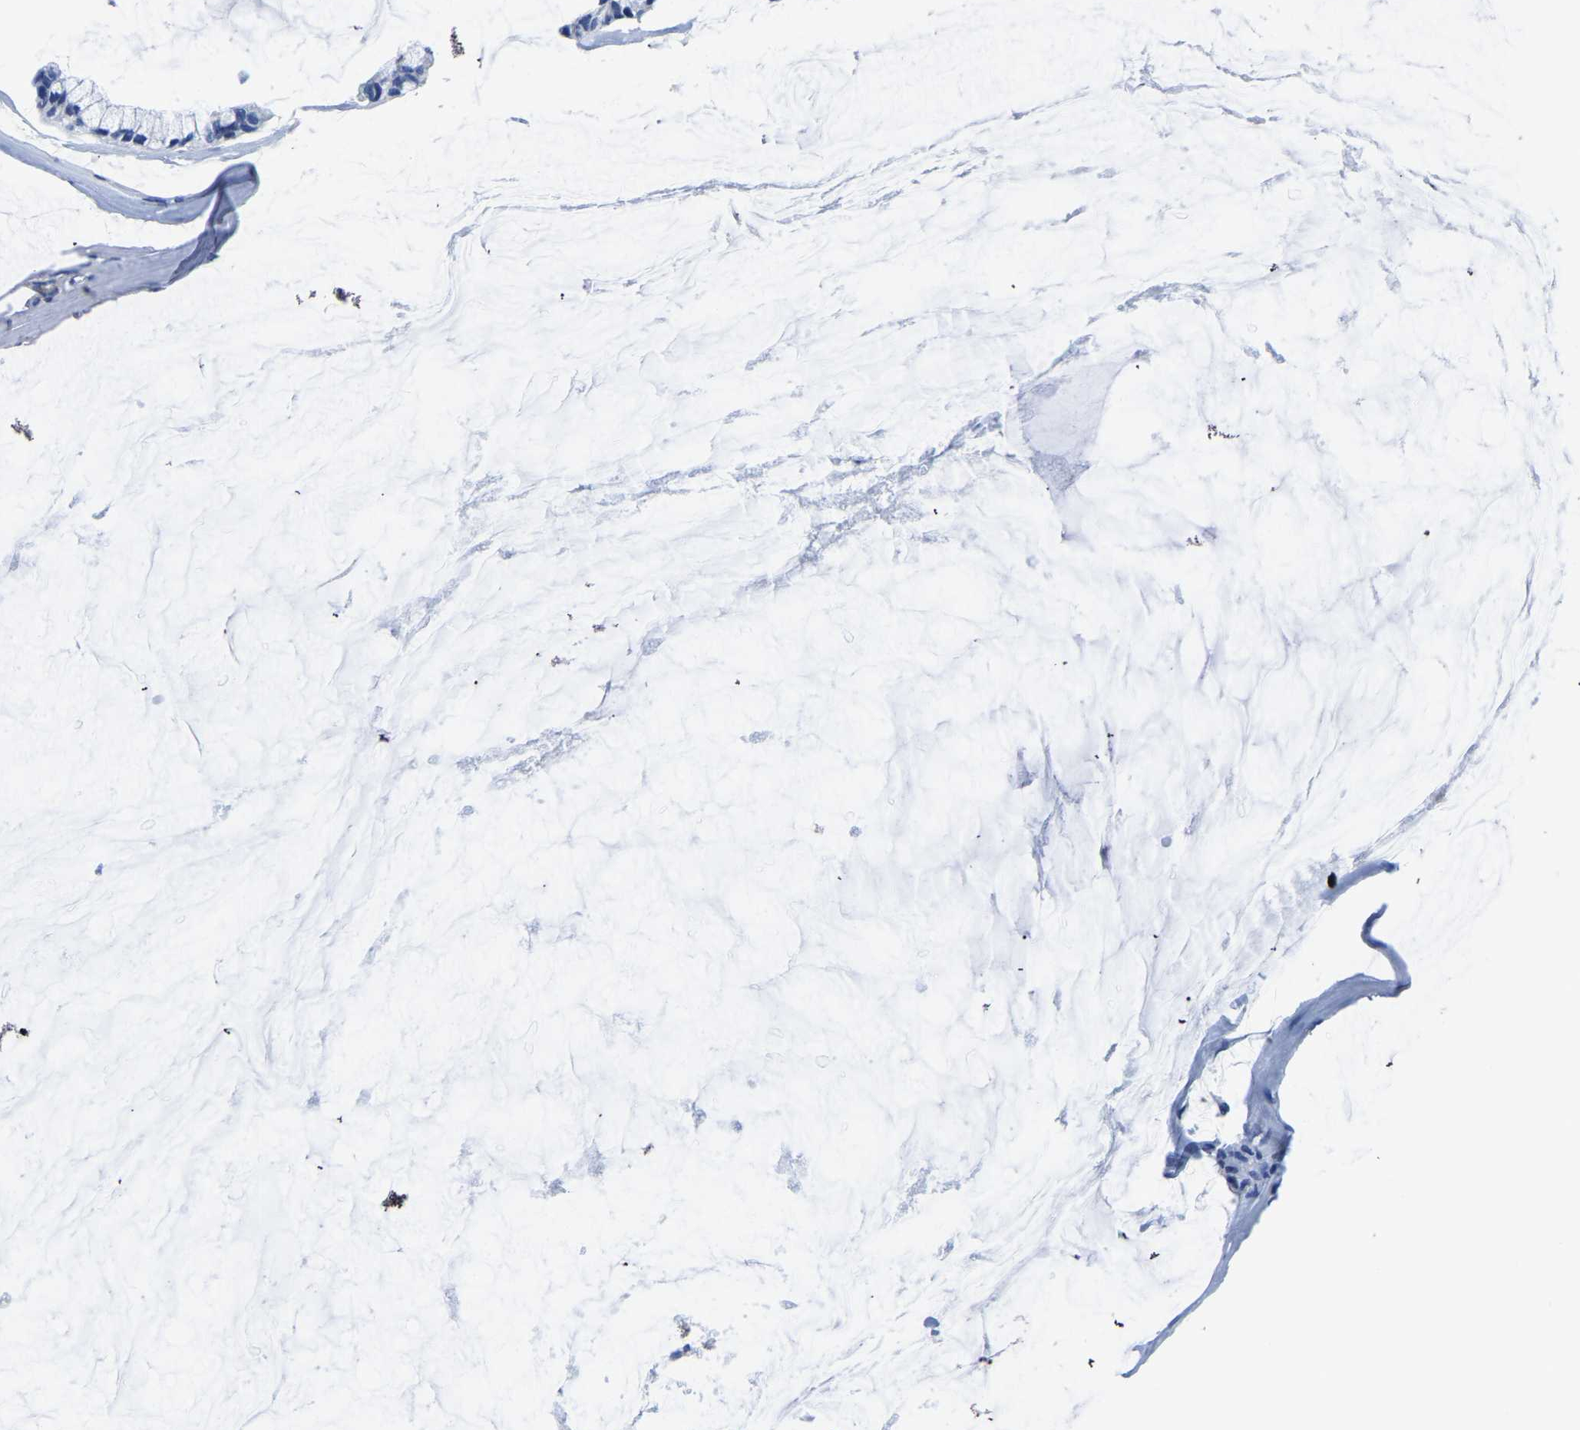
{"staining": {"intensity": "negative", "quantity": "none", "location": "none"}, "tissue": "ovarian cancer", "cell_type": "Tumor cells", "image_type": "cancer", "snomed": [{"axis": "morphology", "description": "Cystadenocarcinoma, mucinous, NOS"}, {"axis": "topography", "description": "Ovary"}], "caption": "This histopathology image is of ovarian cancer stained with IHC to label a protein in brown with the nuclei are counter-stained blue. There is no expression in tumor cells.", "gene": "SLC45A3", "patient": {"sex": "female", "age": 39}}